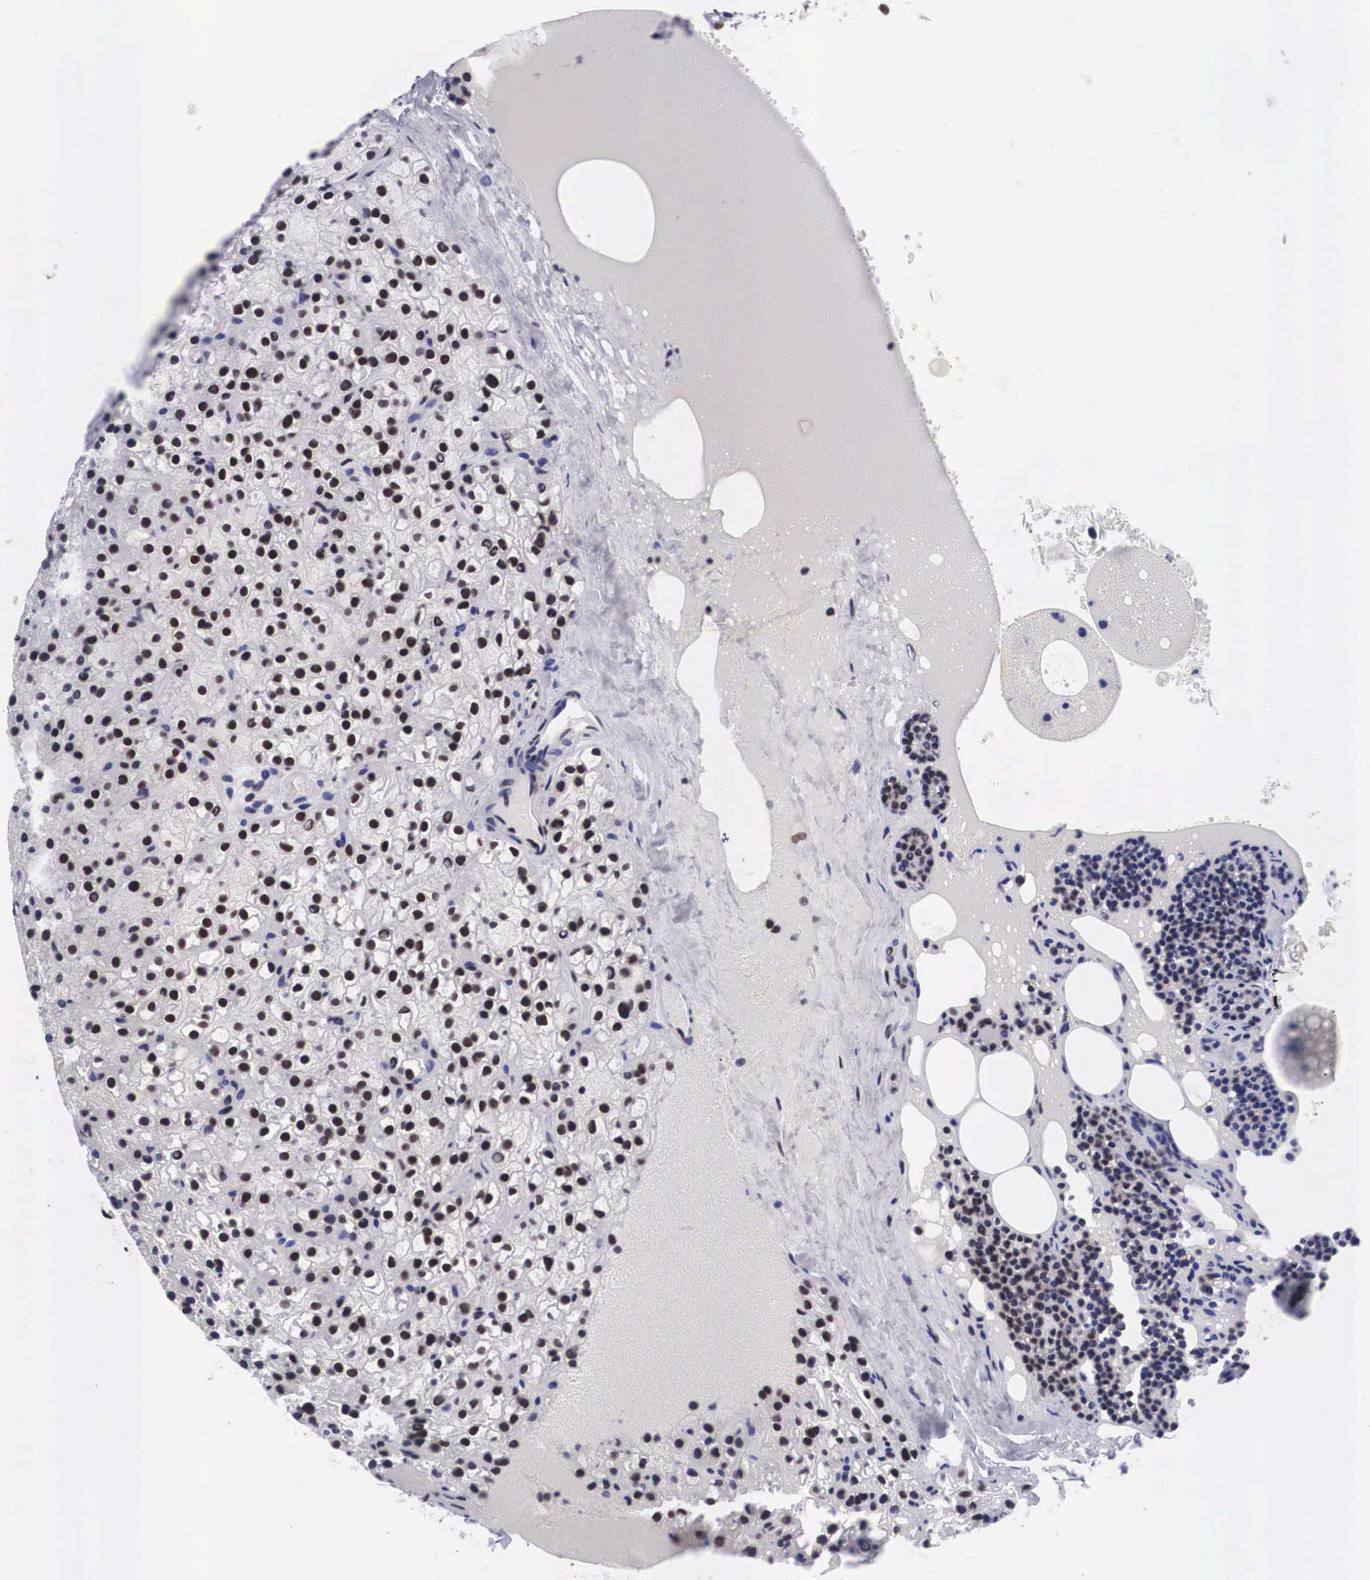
{"staining": {"intensity": "strong", "quantity": ">75%", "location": "nuclear"}, "tissue": "parathyroid gland", "cell_type": "Glandular cells", "image_type": "normal", "snomed": [{"axis": "morphology", "description": "Normal tissue, NOS"}, {"axis": "topography", "description": "Parathyroid gland"}], "caption": "This photomicrograph shows IHC staining of normal human parathyroid gland, with high strong nuclear staining in about >75% of glandular cells.", "gene": "SF3A1", "patient": {"sex": "female", "age": 71}}